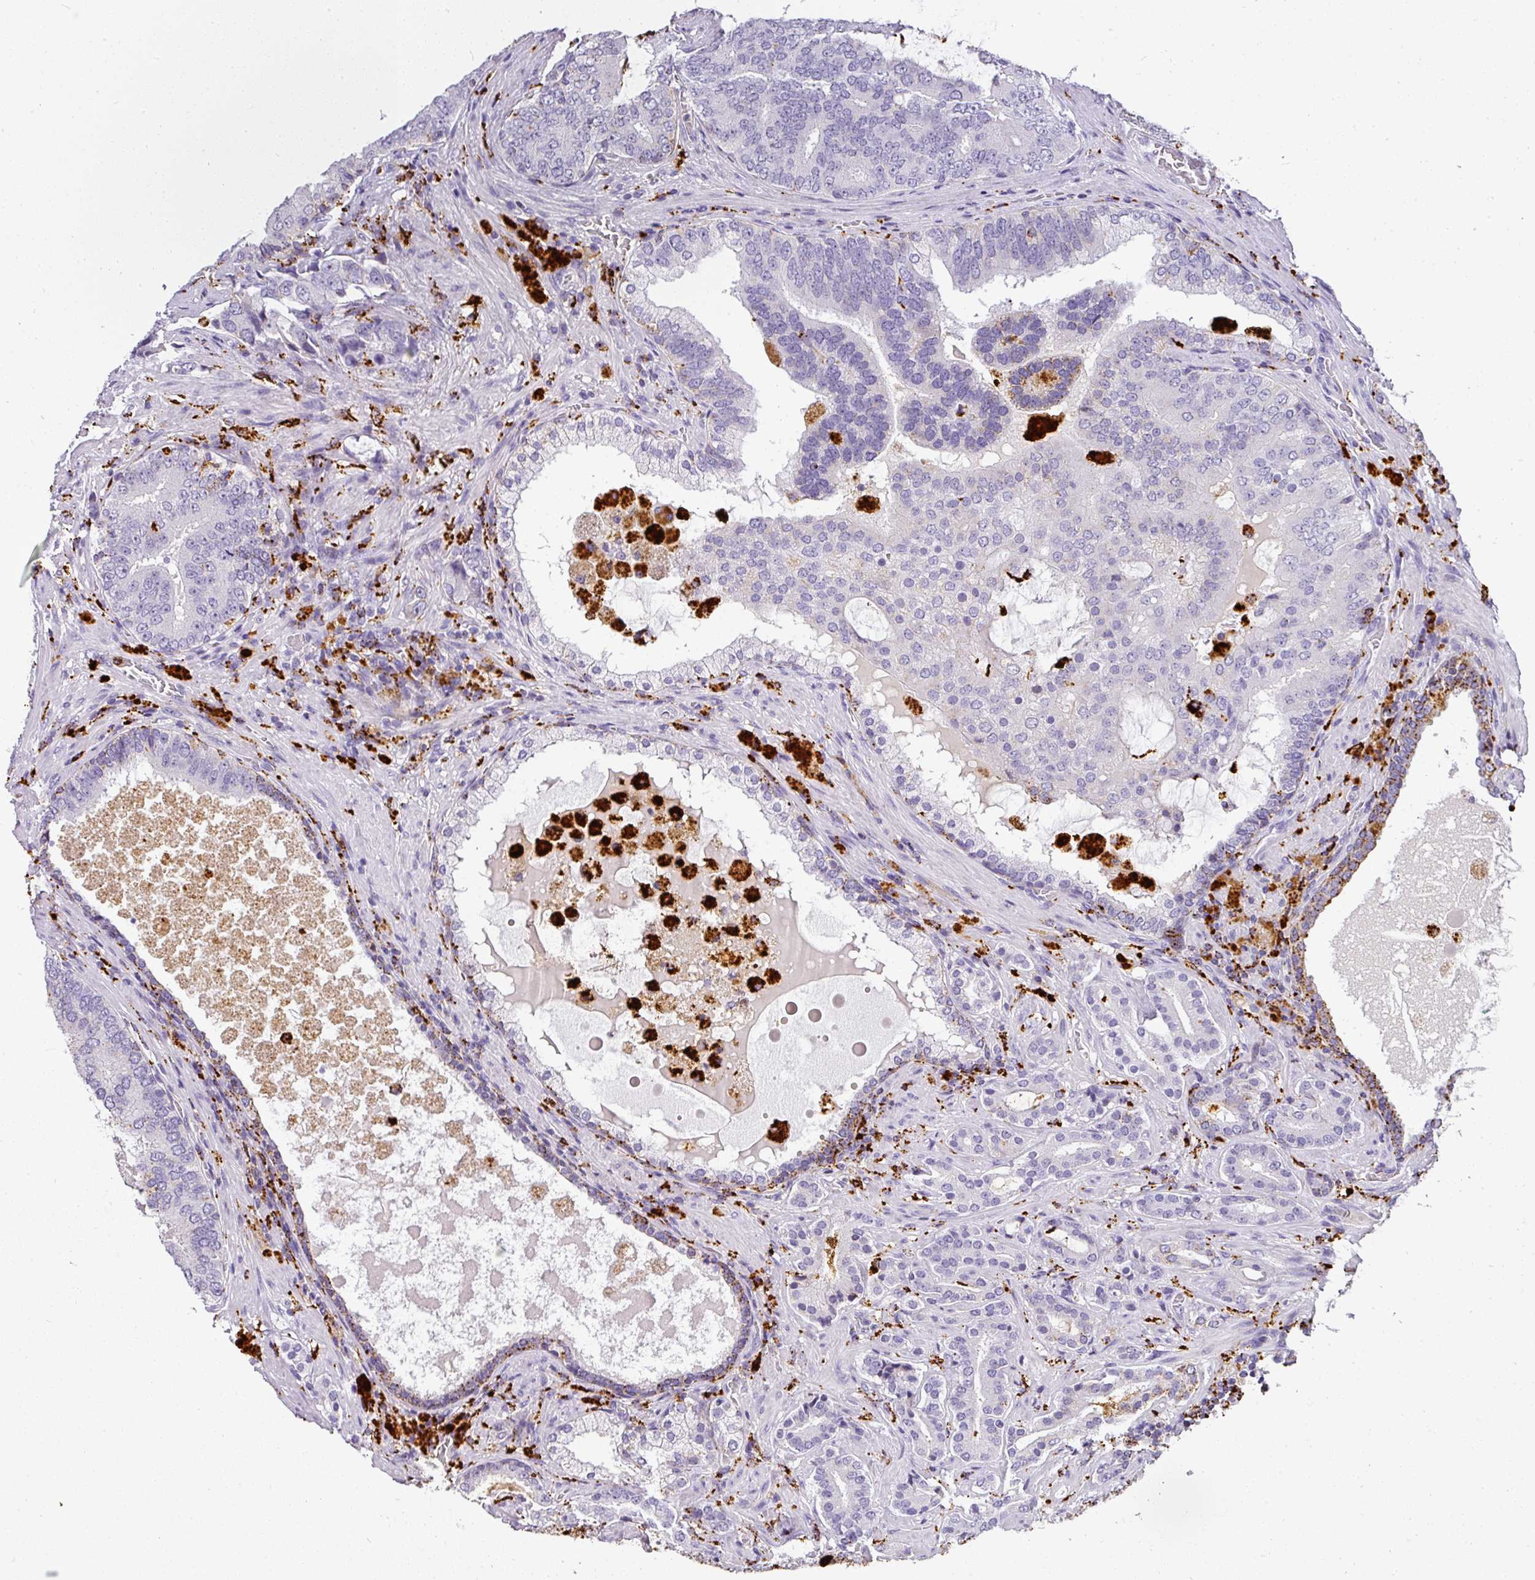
{"staining": {"intensity": "negative", "quantity": "none", "location": "none"}, "tissue": "prostate cancer", "cell_type": "Tumor cells", "image_type": "cancer", "snomed": [{"axis": "morphology", "description": "Adenocarcinoma, High grade"}, {"axis": "topography", "description": "Prostate"}], "caption": "High power microscopy photomicrograph of an immunohistochemistry photomicrograph of high-grade adenocarcinoma (prostate), revealing no significant staining in tumor cells.", "gene": "MMACHC", "patient": {"sex": "male", "age": 55}}